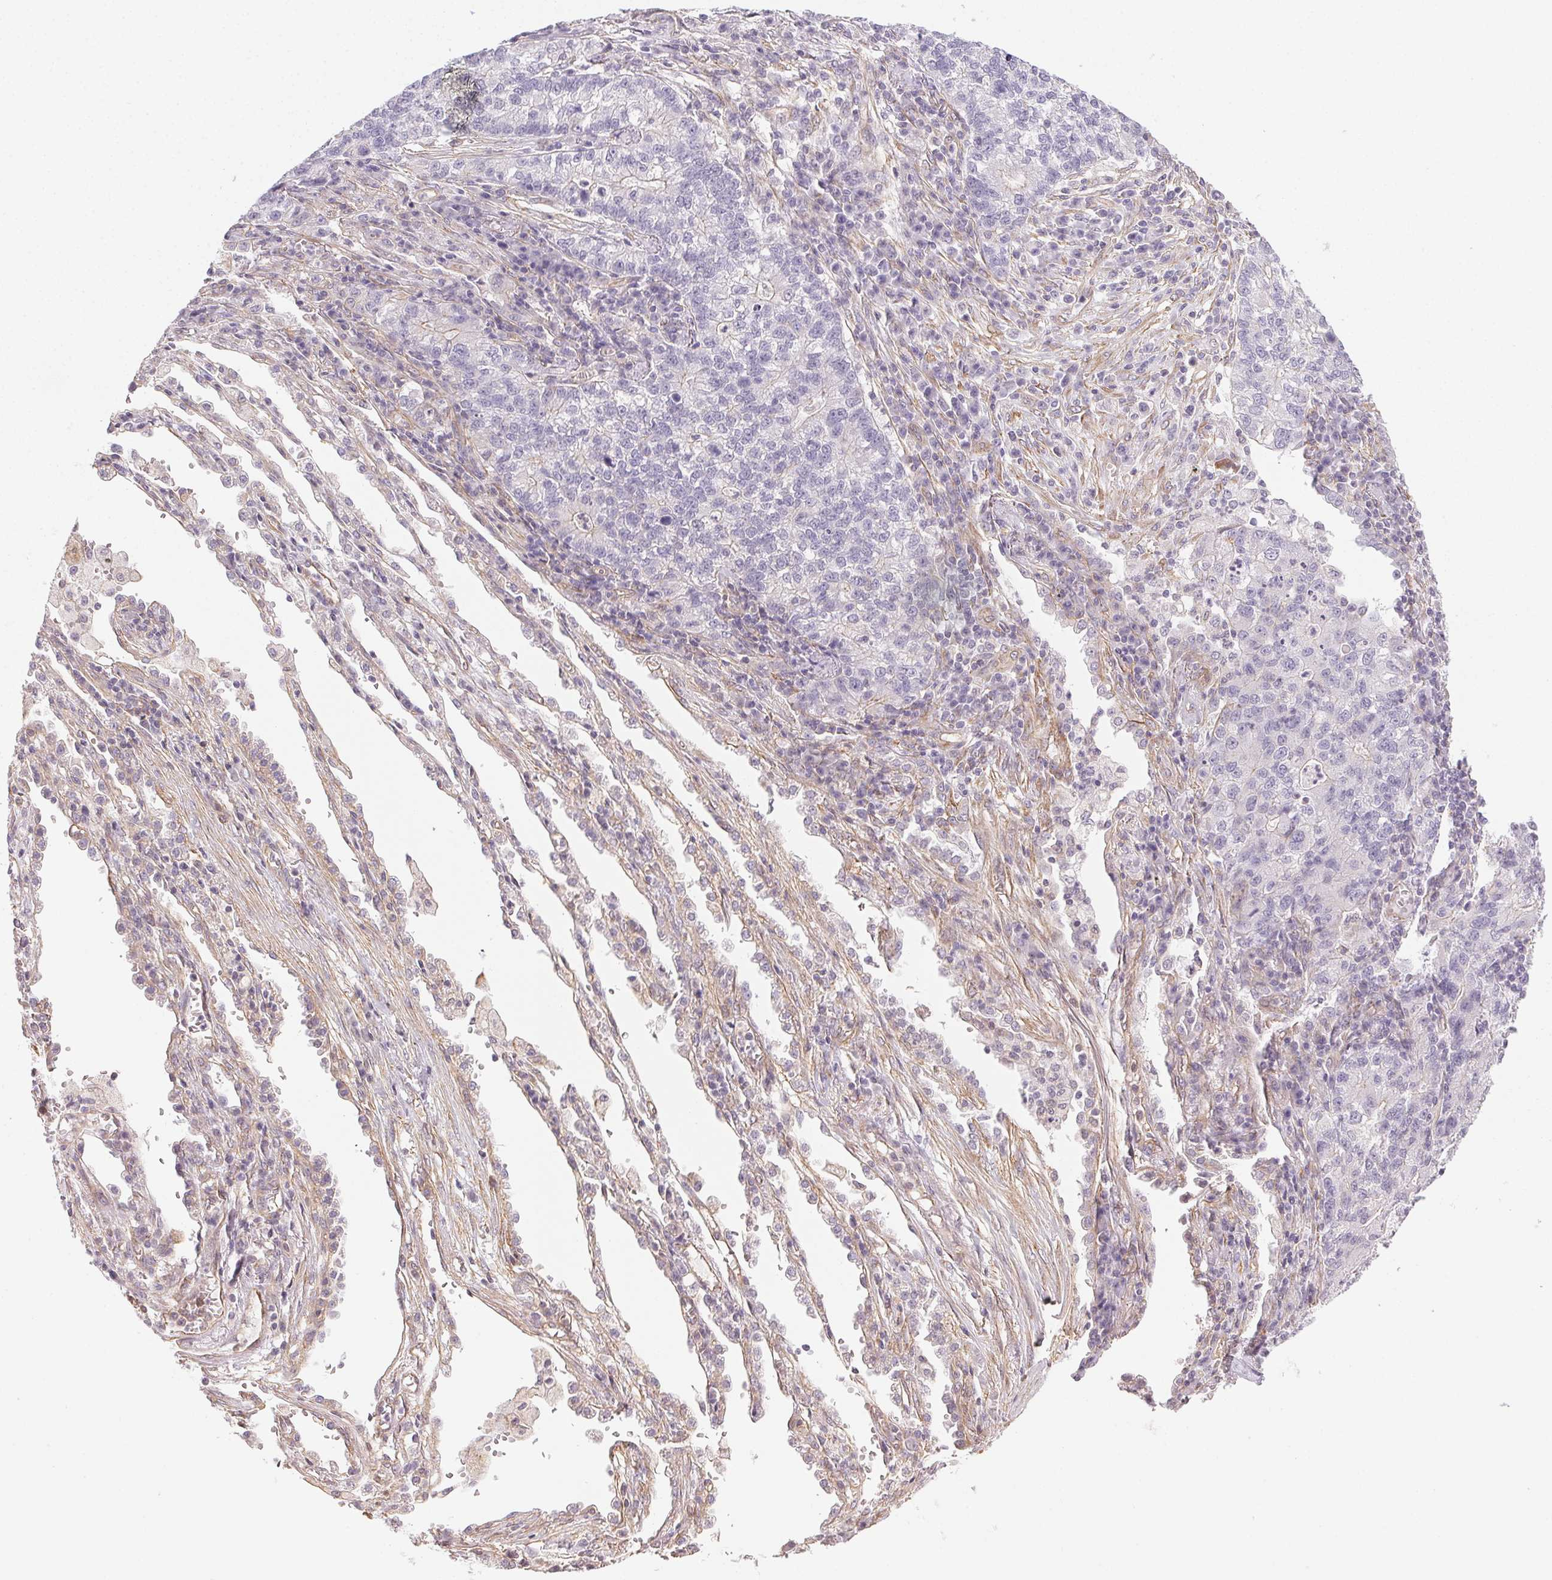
{"staining": {"intensity": "negative", "quantity": "none", "location": "none"}, "tissue": "lung cancer", "cell_type": "Tumor cells", "image_type": "cancer", "snomed": [{"axis": "morphology", "description": "Adenocarcinoma, NOS"}, {"axis": "topography", "description": "Lung"}], "caption": "A micrograph of human lung cancer (adenocarcinoma) is negative for staining in tumor cells.", "gene": "PLA2G4F", "patient": {"sex": "male", "age": 57}}